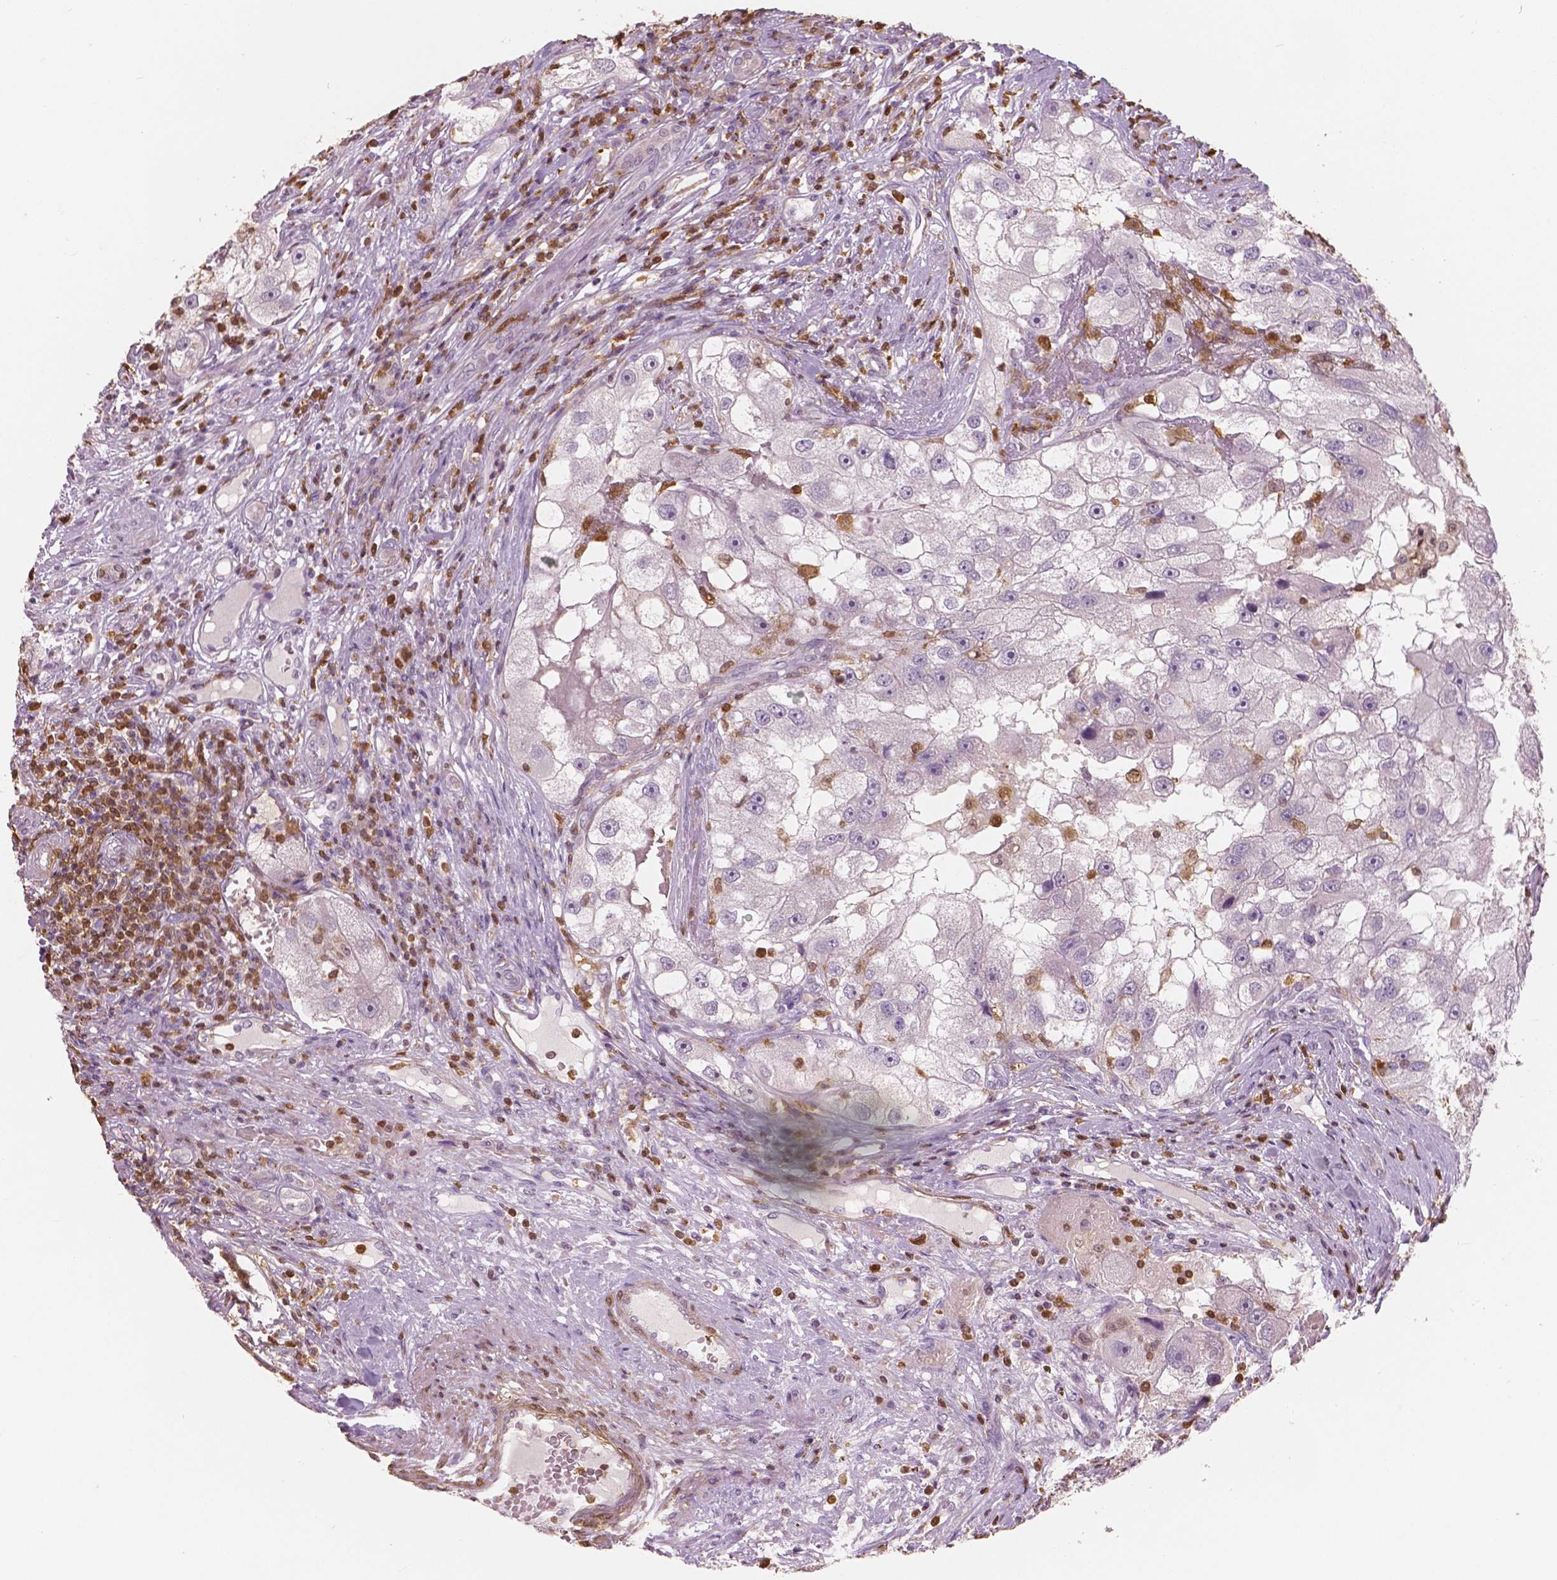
{"staining": {"intensity": "negative", "quantity": "none", "location": "none"}, "tissue": "renal cancer", "cell_type": "Tumor cells", "image_type": "cancer", "snomed": [{"axis": "morphology", "description": "Adenocarcinoma, NOS"}, {"axis": "topography", "description": "Kidney"}], "caption": "The immunohistochemistry photomicrograph has no significant expression in tumor cells of renal cancer (adenocarcinoma) tissue.", "gene": "S100A4", "patient": {"sex": "male", "age": 63}}